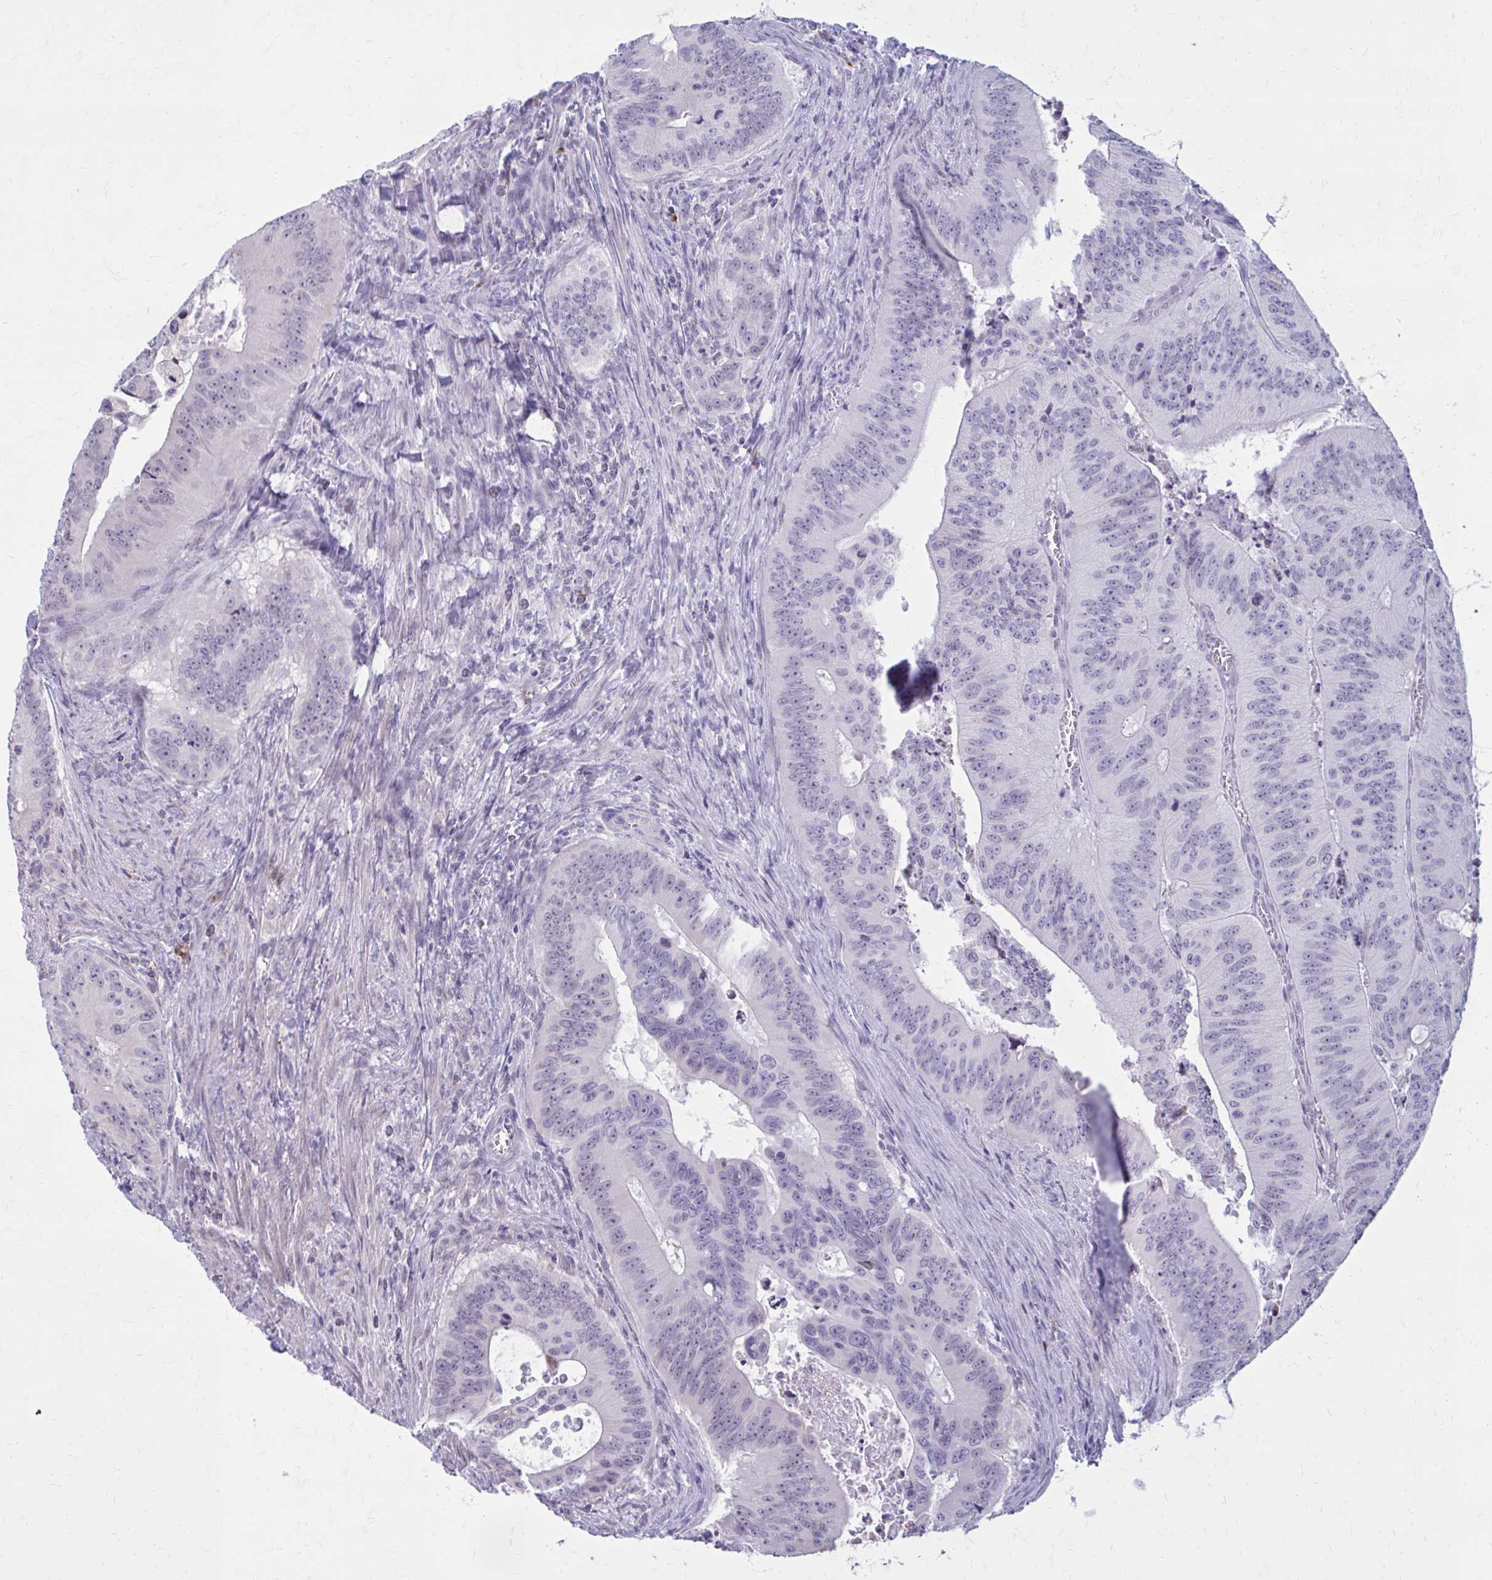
{"staining": {"intensity": "negative", "quantity": "none", "location": "none"}, "tissue": "colorectal cancer", "cell_type": "Tumor cells", "image_type": "cancer", "snomed": [{"axis": "morphology", "description": "Adenocarcinoma, NOS"}, {"axis": "topography", "description": "Colon"}], "caption": "This is a micrograph of immunohistochemistry (IHC) staining of colorectal cancer (adenocarcinoma), which shows no positivity in tumor cells.", "gene": "PROSER1", "patient": {"sex": "male", "age": 62}}